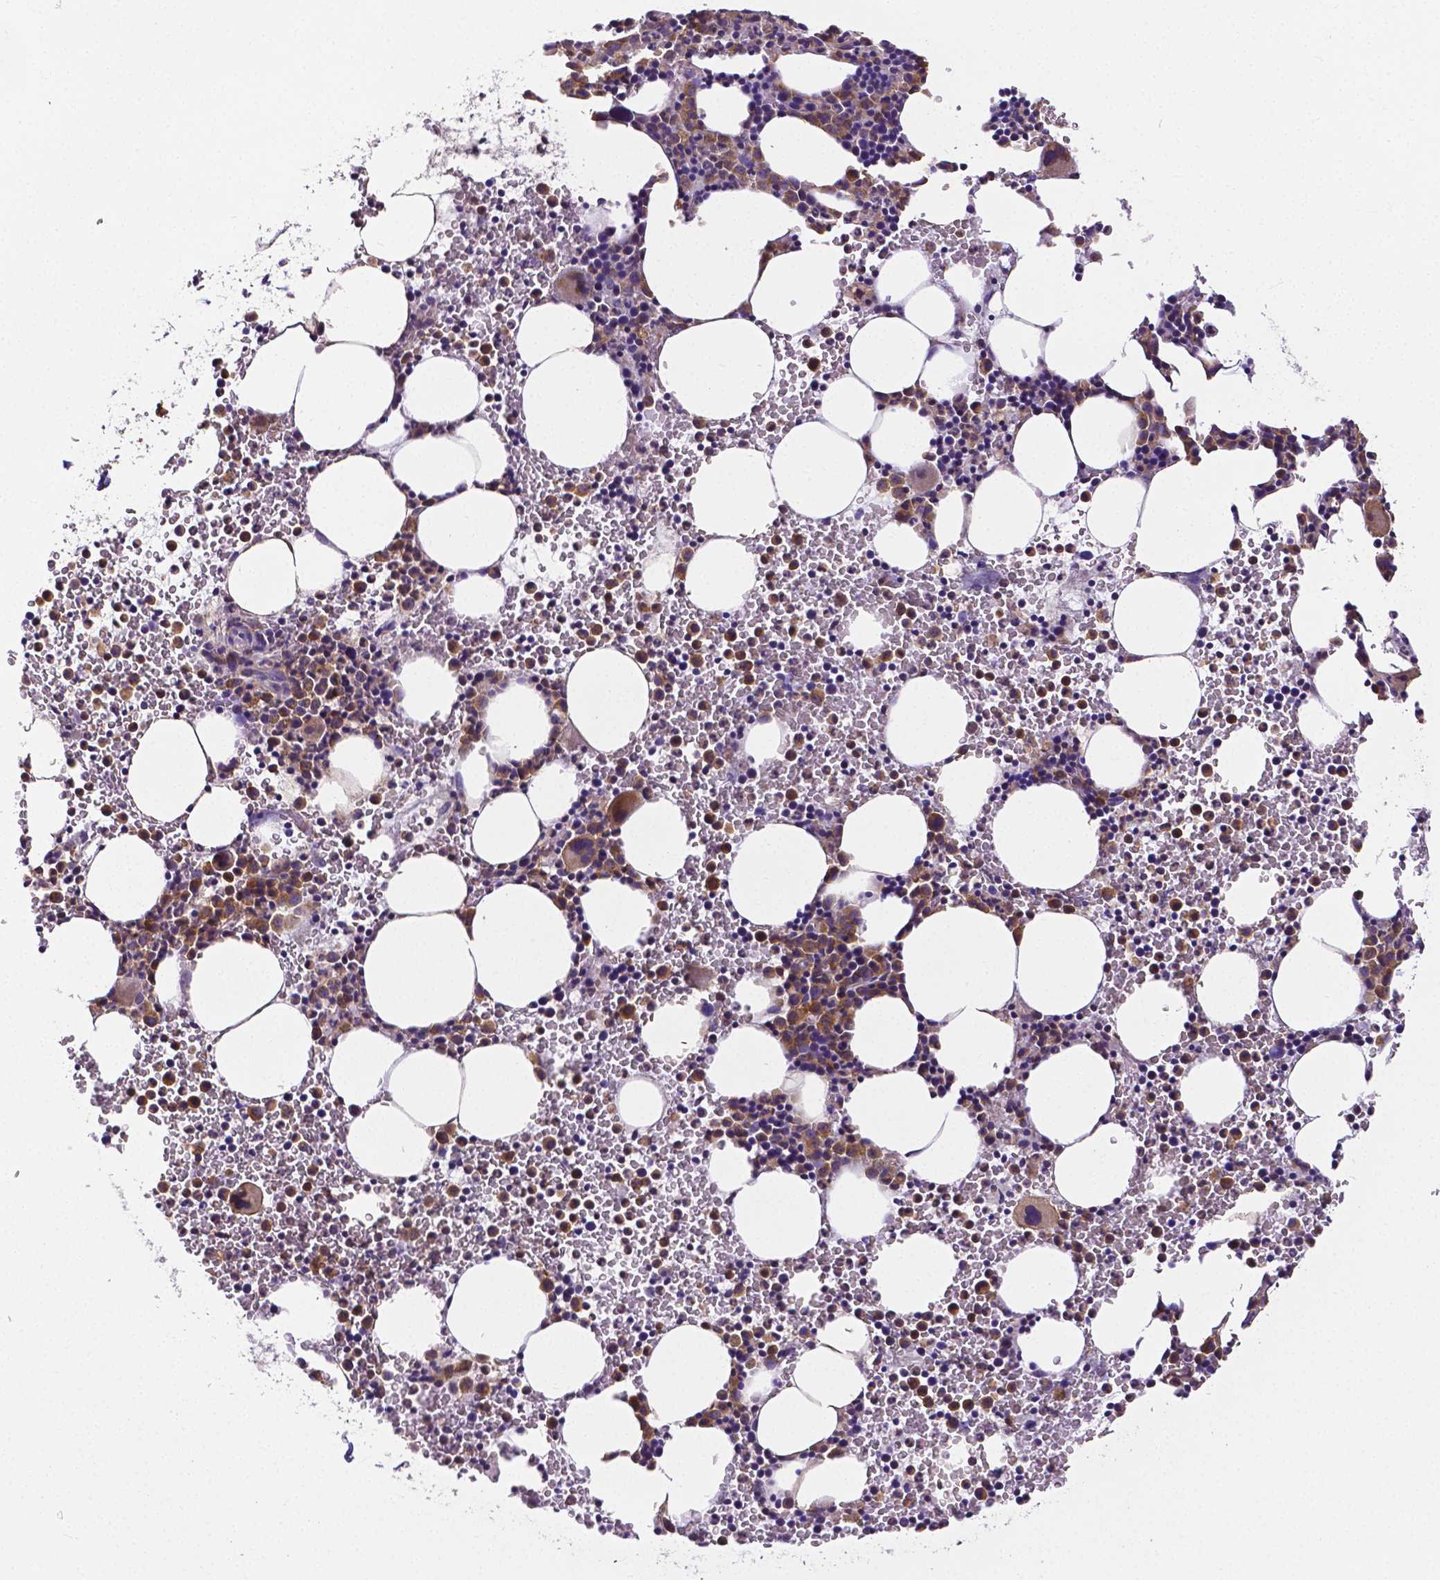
{"staining": {"intensity": "moderate", "quantity": "25%-75%", "location": "cytoplasmic/membranous"}, "tissue": "bone marrow", "cell_type": "Hematopoietic cells", "image_type": "normal", "snomed": [{"axis": "morphology", "description": "Normal tissue, NOS"}, {"axis": "topography", "description": "Bone marrow"}], "caption": "IHC photomicrograph of benign bone marrow: bone marrow stained using immunohistochemistry shows medium levels of moderate protein expression localized specifically in the cytoplasmic/membranous of hematopoietic cells, appearing as a cytoplasmic/membranous brown color.", "gene": "DICER1", "patient": {"sex": "male", "age": 58}}